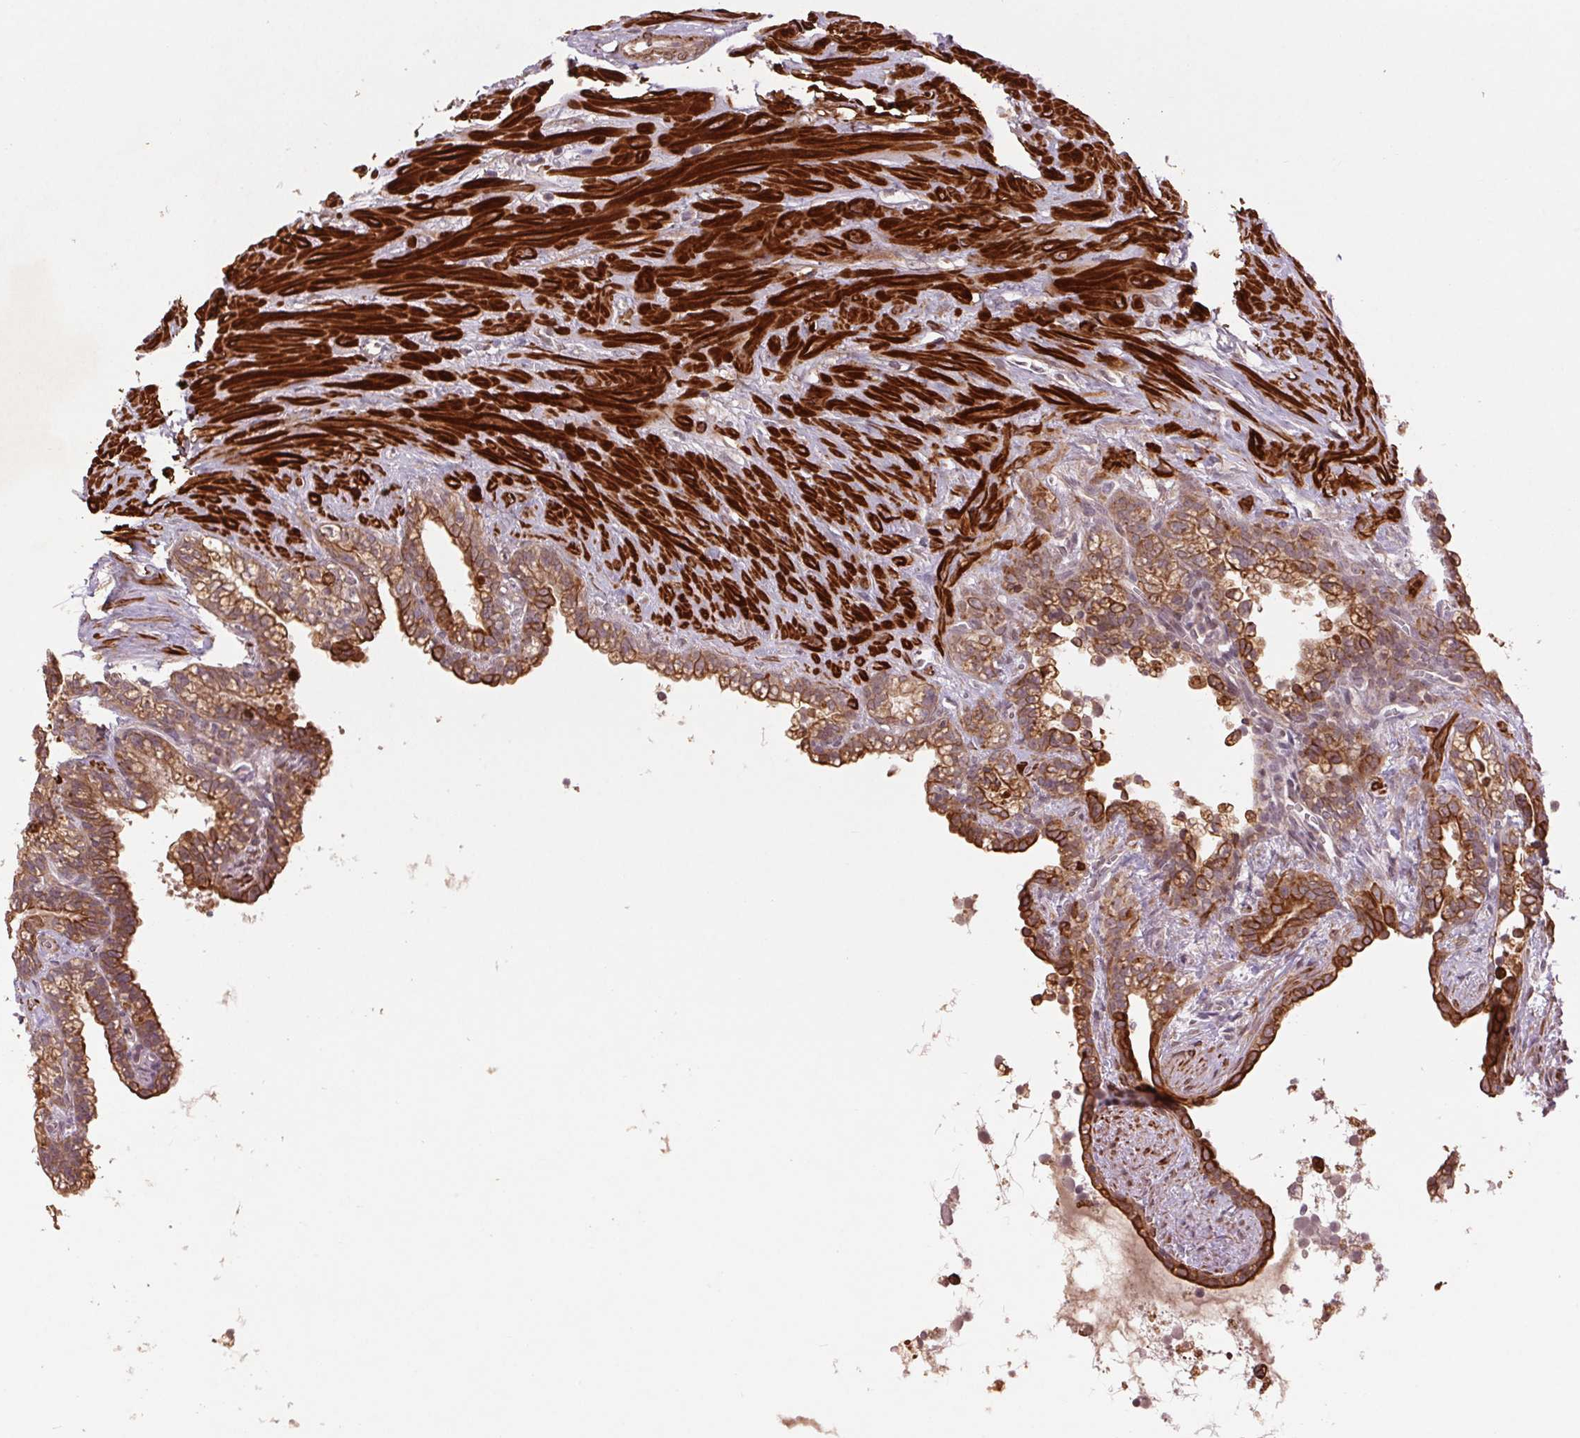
{"staining": {"intensity": "moderate", "quantity": "25%-75%", "location": "cytoplasmic/membranous"}, "tissue": "seminal vesicle", "cell_type": "Glandular cells", "image_type": "normal", "snomed": [{"axis": "morphology", "description": "Normal tissue, NOS"}, {"axis": "topography", "description": "Seminal veicle"}], "caption": "Protein analysis of benign seminal vesicle demonstrates moderate cytoplasmic/membranous expression in approximately 25%-75% of glandular cells.", "gene": "SMLR1", "patient": {"sex": "male", "age": 76}}